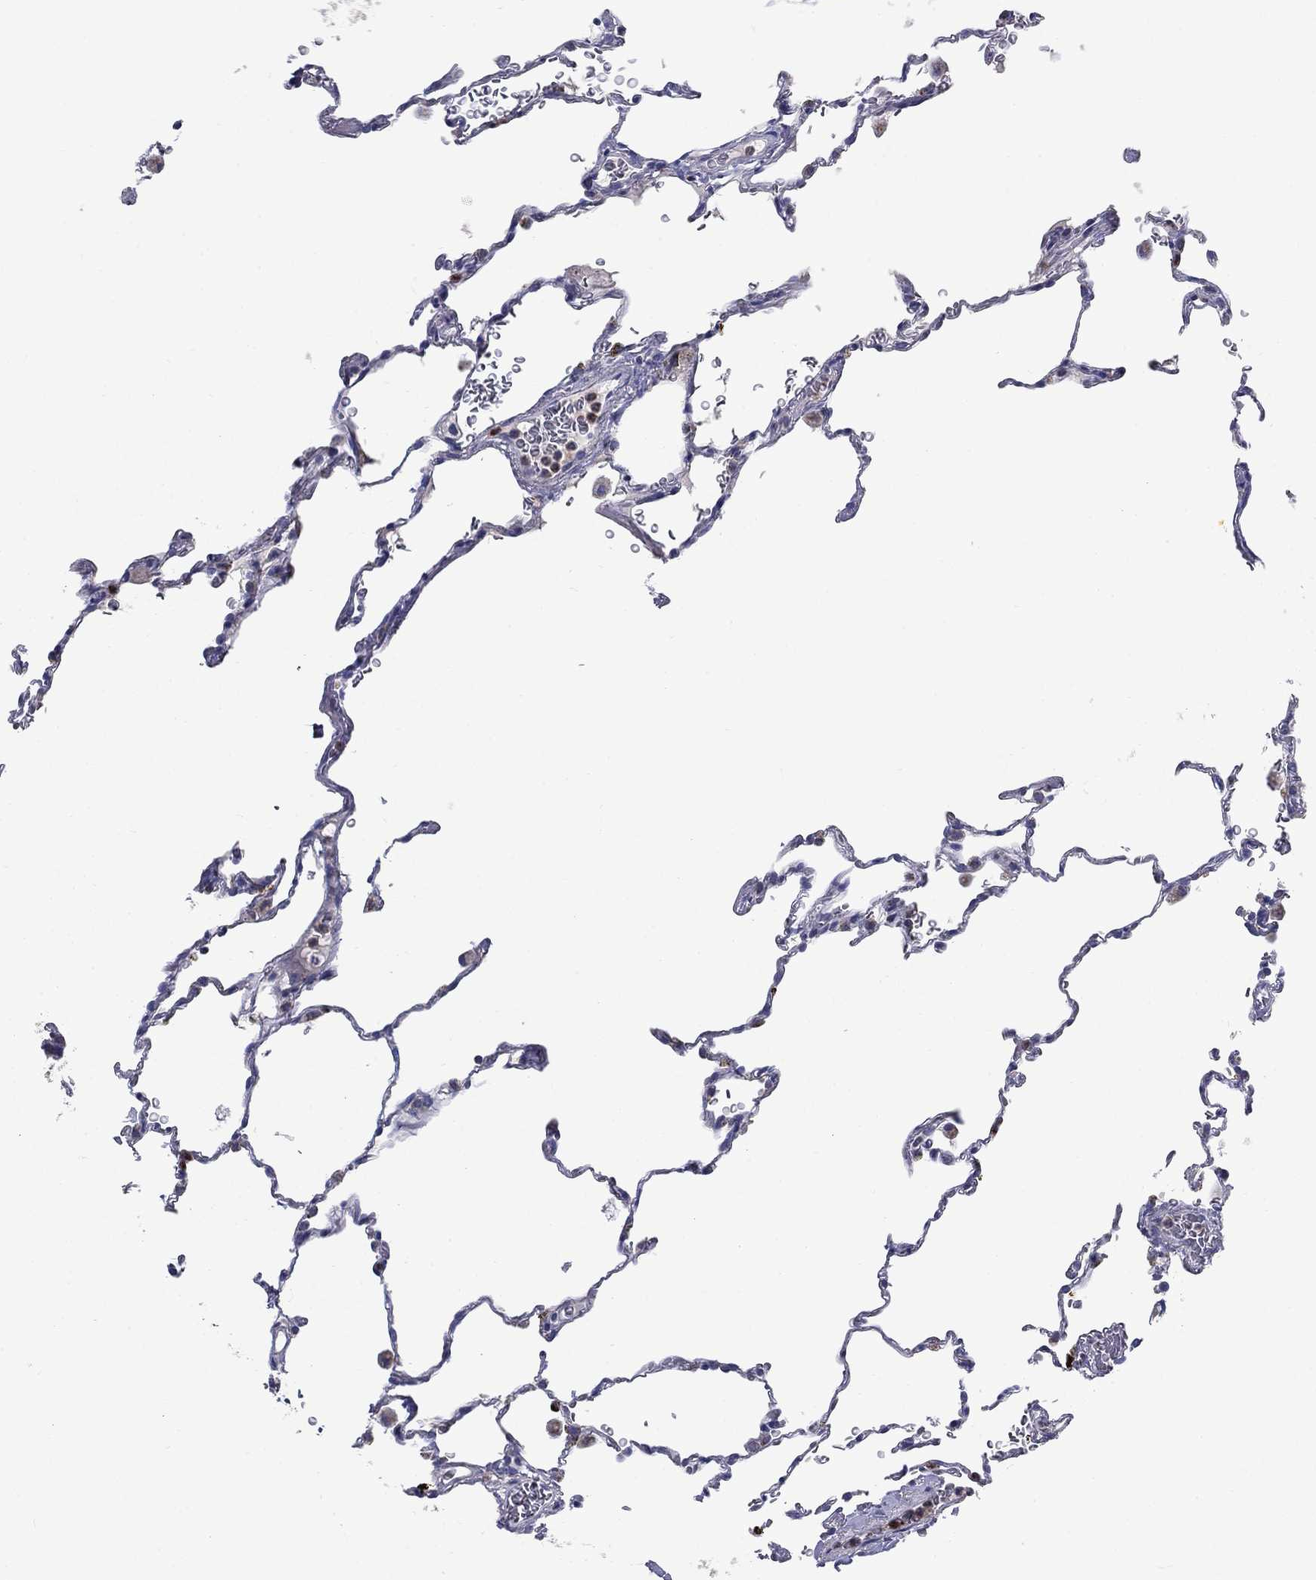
{"staining": {"intensity": "negative", "quantity": "none", "location": "none"}, "tissue": "lung", "cell_type": "Alveolar cells", "image_type": "normal", "snomed": [{"axis": "morphology", "description": "Normal tissue, NOS"}, {"axis": "morphology", "description": "Adenocarcinoma, metastatic, NOS"}, {"axis": "topography", "description": "Lung"}], "caption": "This histopathology image is of normal lung stained with immunohistochemistry (IHC) to label a protein in brown with the nuclei are counter-stained blue. There is no staining in alveolar cells.", "gene": "NDUFA4L2", "patient": {"sex": "male", "age": 45}}